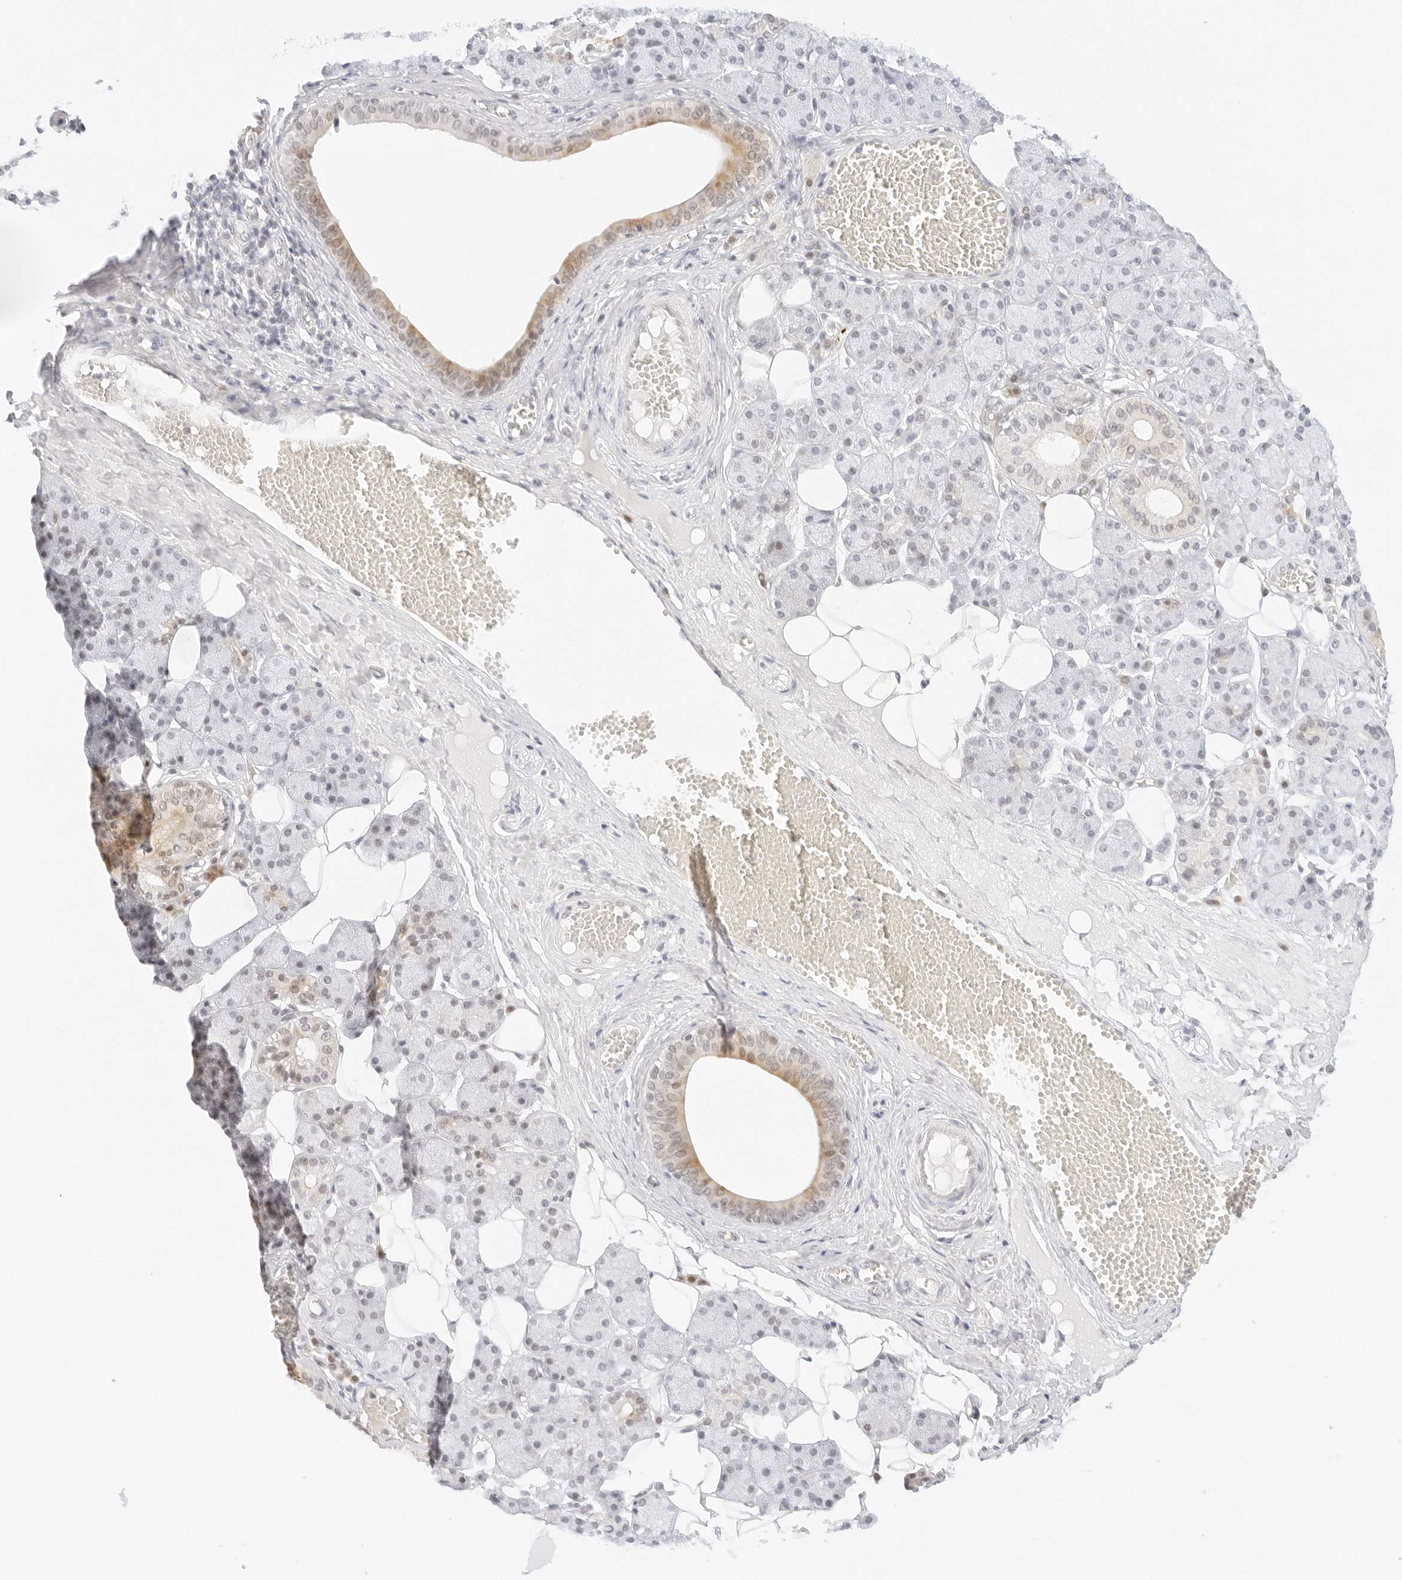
{"staining": {"intensity": "moderate", "quantity": "<25%", "location": "cytoplasmic/membranous"}, "tissue": "salivary gland", "cell_type": "Glandular cells", "image_type": "normal", "snomed": [{"axis": "morphology", "description": "Normal tissue, NOS"}, {"axis": "topography", "description": "Salivary gland"}], "caption": "Immunohistochemical staining of normal salivary gland displays low levels of moderate cytoplasmic/membranous expression in approximately <25% of glandular cells. The staining was performed using DAB, with brown indicating positive protein expression. Nuclei are stained blue with hematoxylin.", "gene": "POLR3C", "patient": {"sex": "female", "age": 33}}